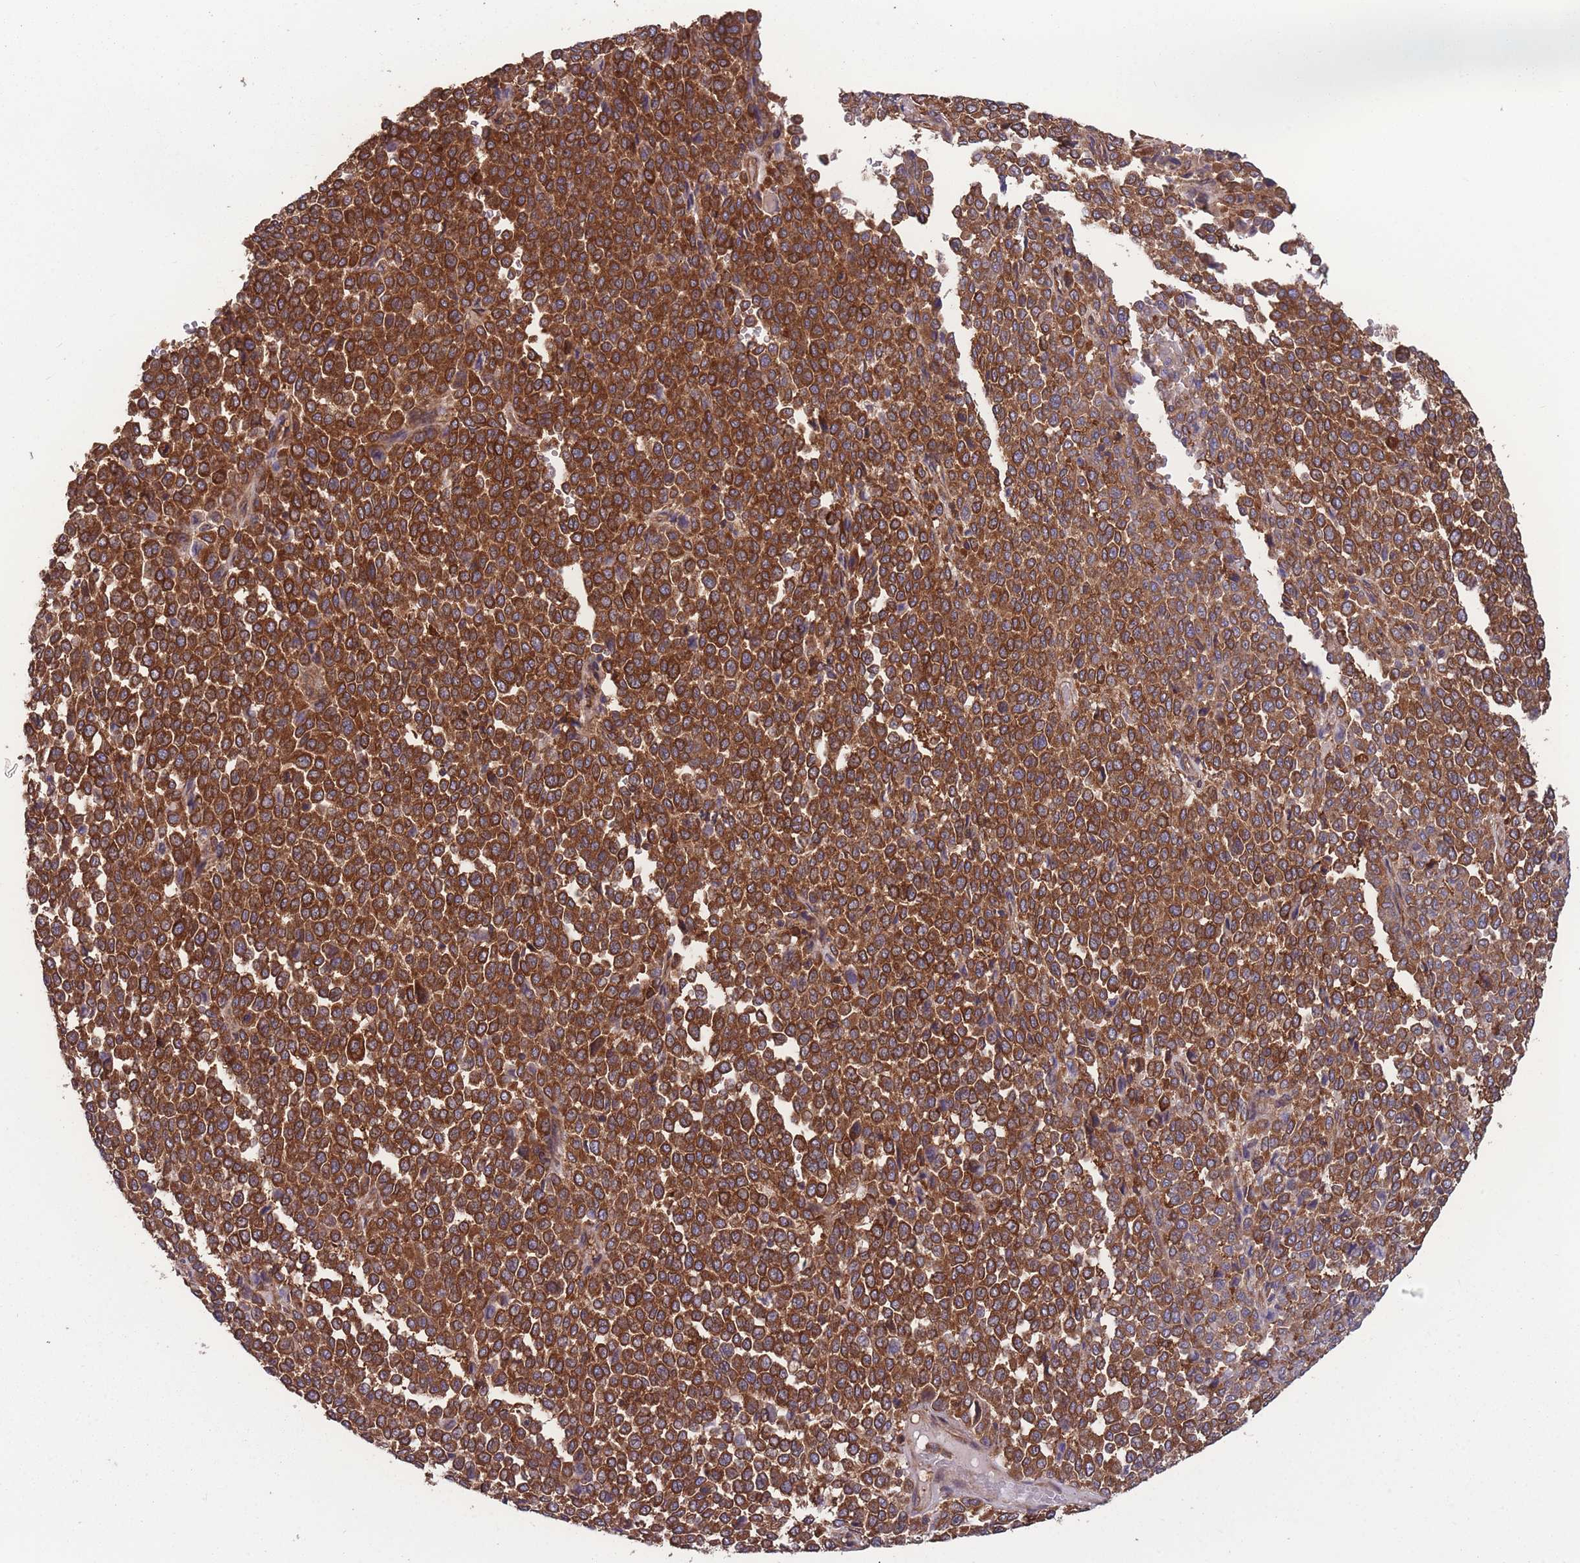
{"staining": {"intensity": "strong", "quantity": ">75%", "location": "cytoplasmic/membranous"}, "tissue": "melanoma", "cell_type": "Tumor cells", "image_type": "cancer", "snomed": [{"axis": "morphology", "description": "Malignant melanoma, Metastatic site"}, {"axis": "topography", "description": "Pancreas"}], "caption": "Strong cytoplasmic/membranous positivity is present in approximately >75% of tumor cells in melanoma. (DAB (3,3'-diaminobenzidine) IHC, brown staining for protein, blue staining for nuclei).", "gene": "ZPR1", "patient": {"sex": "female", "age": 30}}